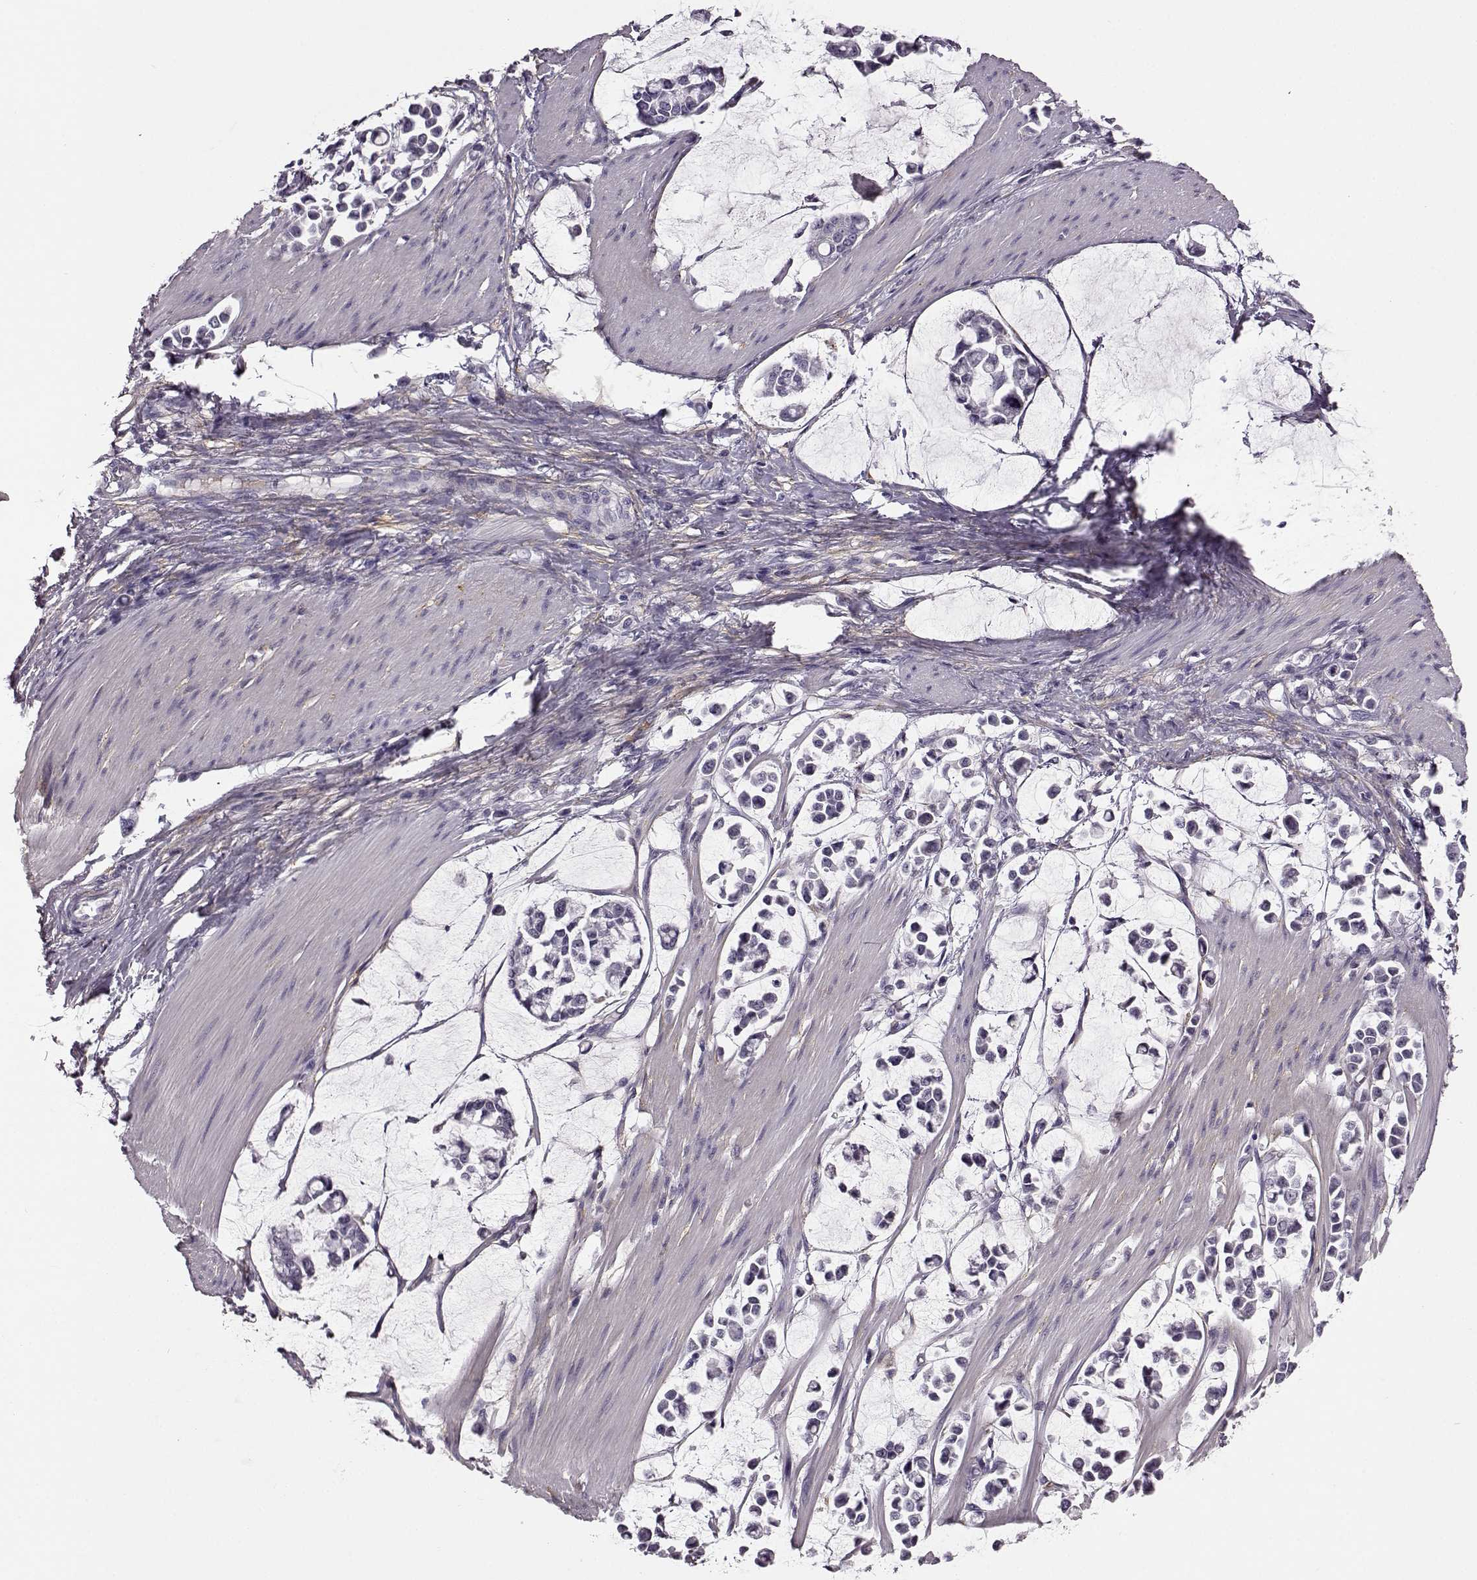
{"staining": {"intensity": "negative", "quantity": "none", "location": "none"}, "tissue": "stomach cancer", "cell_type": "Tumor cells", "image_type": "cancer", "snomed": [{"axis": "morphology", "description": "Adenocarcinoma, NOS"}, {"axis": "topography", "description": "Stomach"}], "caption": "Histopathology image shows no protein positivity in tumor cells of adenocarcinoma (stomach) tissue. Nuclei are stained in blue.", "gene": "TRIM69", "patient": {"sex": "male", "age": 82}}